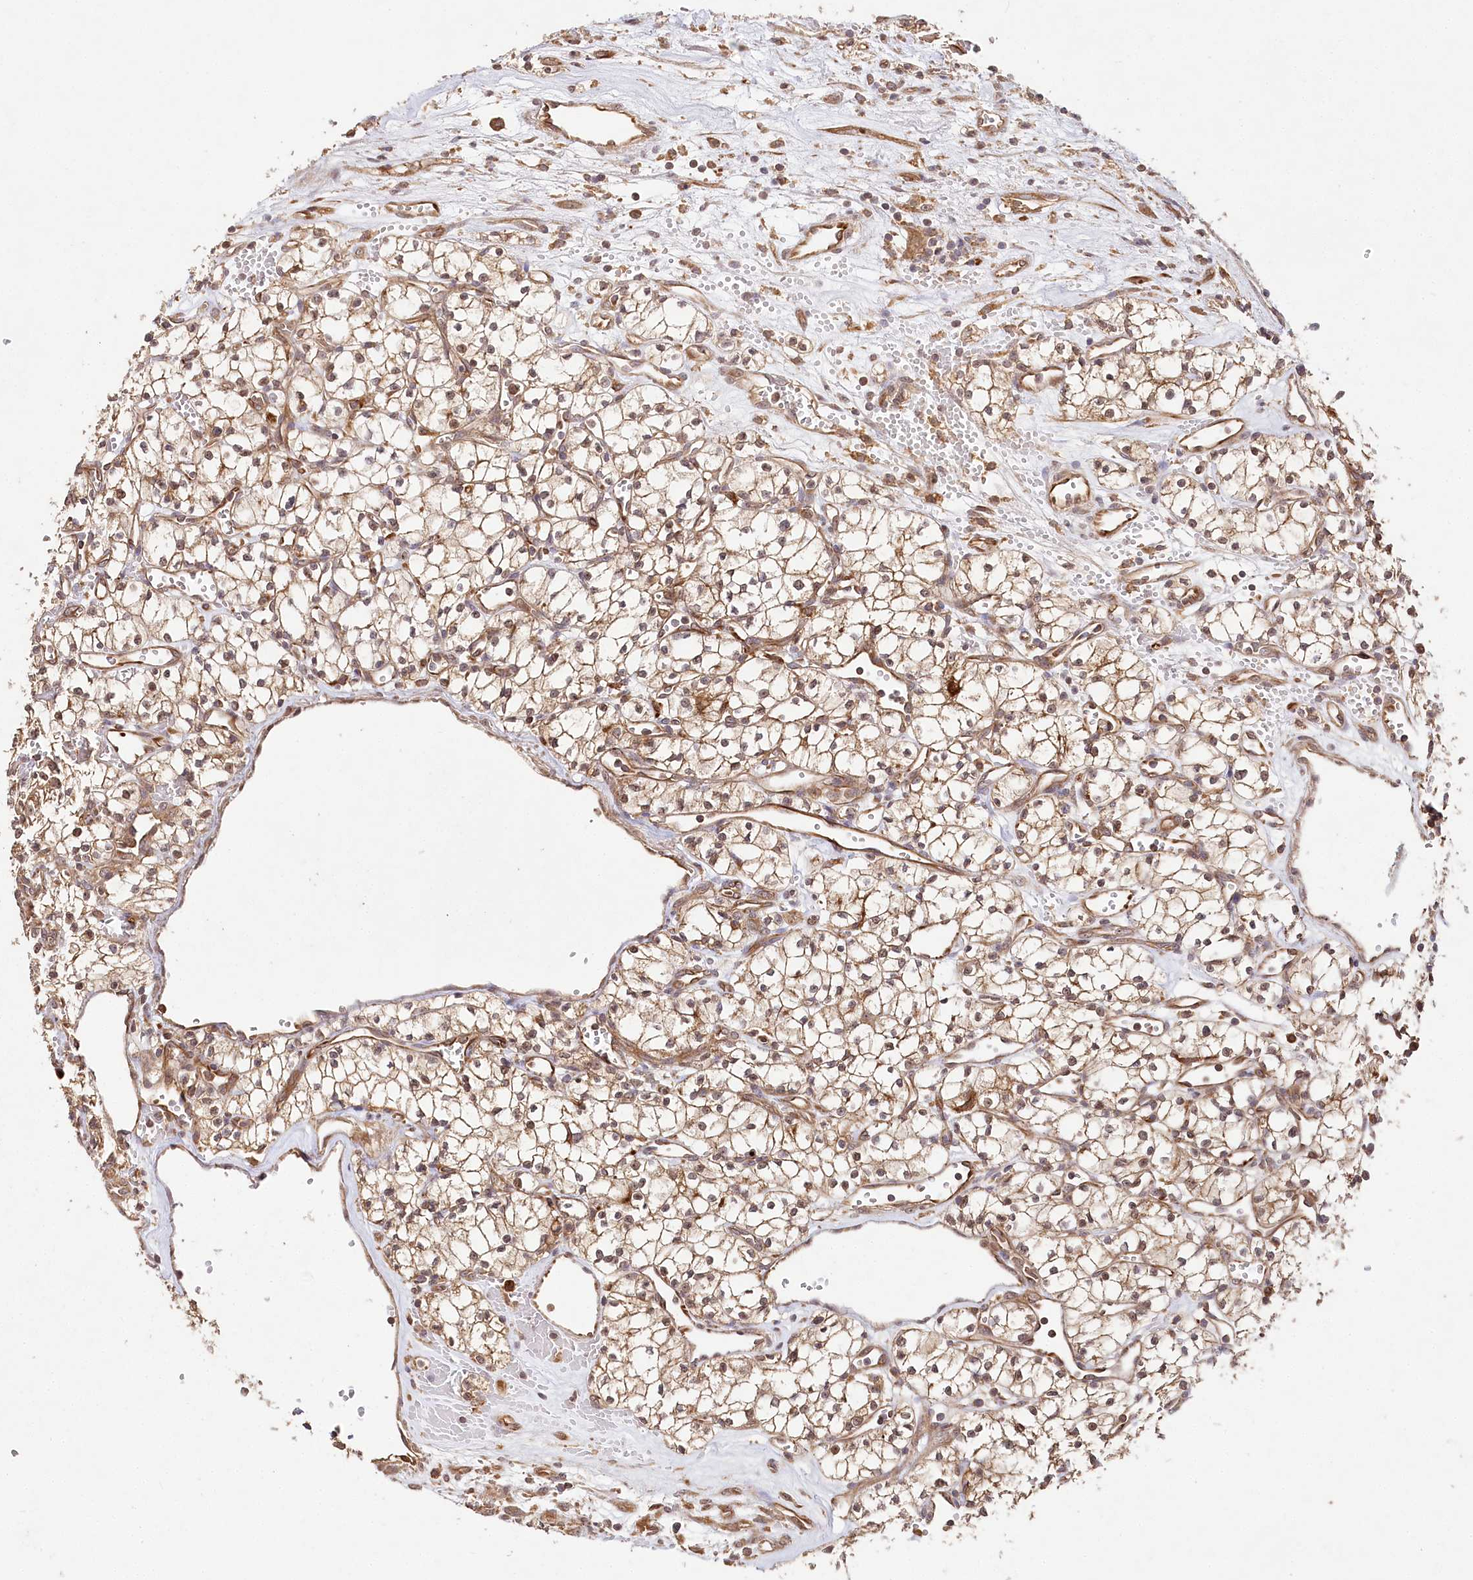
{"staining": {"intensity": "moderate", "quantity": ">75%", "location": "cytoplasmic/membranous,nuclear"}, "tissue": "renal cancer", "cell_type": "Tumor cells", "image_type": "cancer", "snomed": [{"axis": "morphology", "description": "Adenocarcinoma, NOS"}, {"axis": "topography", "description": "Kidney"}], "caption": "Adenocarcinoma (renal) was stained to show a protein in brown. There is medium levels of moderate cytoplasmic/membranous and nuclear positivity in about >75% of tumor cells. Nuclei are stained in blue.", "gene": "DMXL1", "patient": {"sex": "male", "age": 59}}